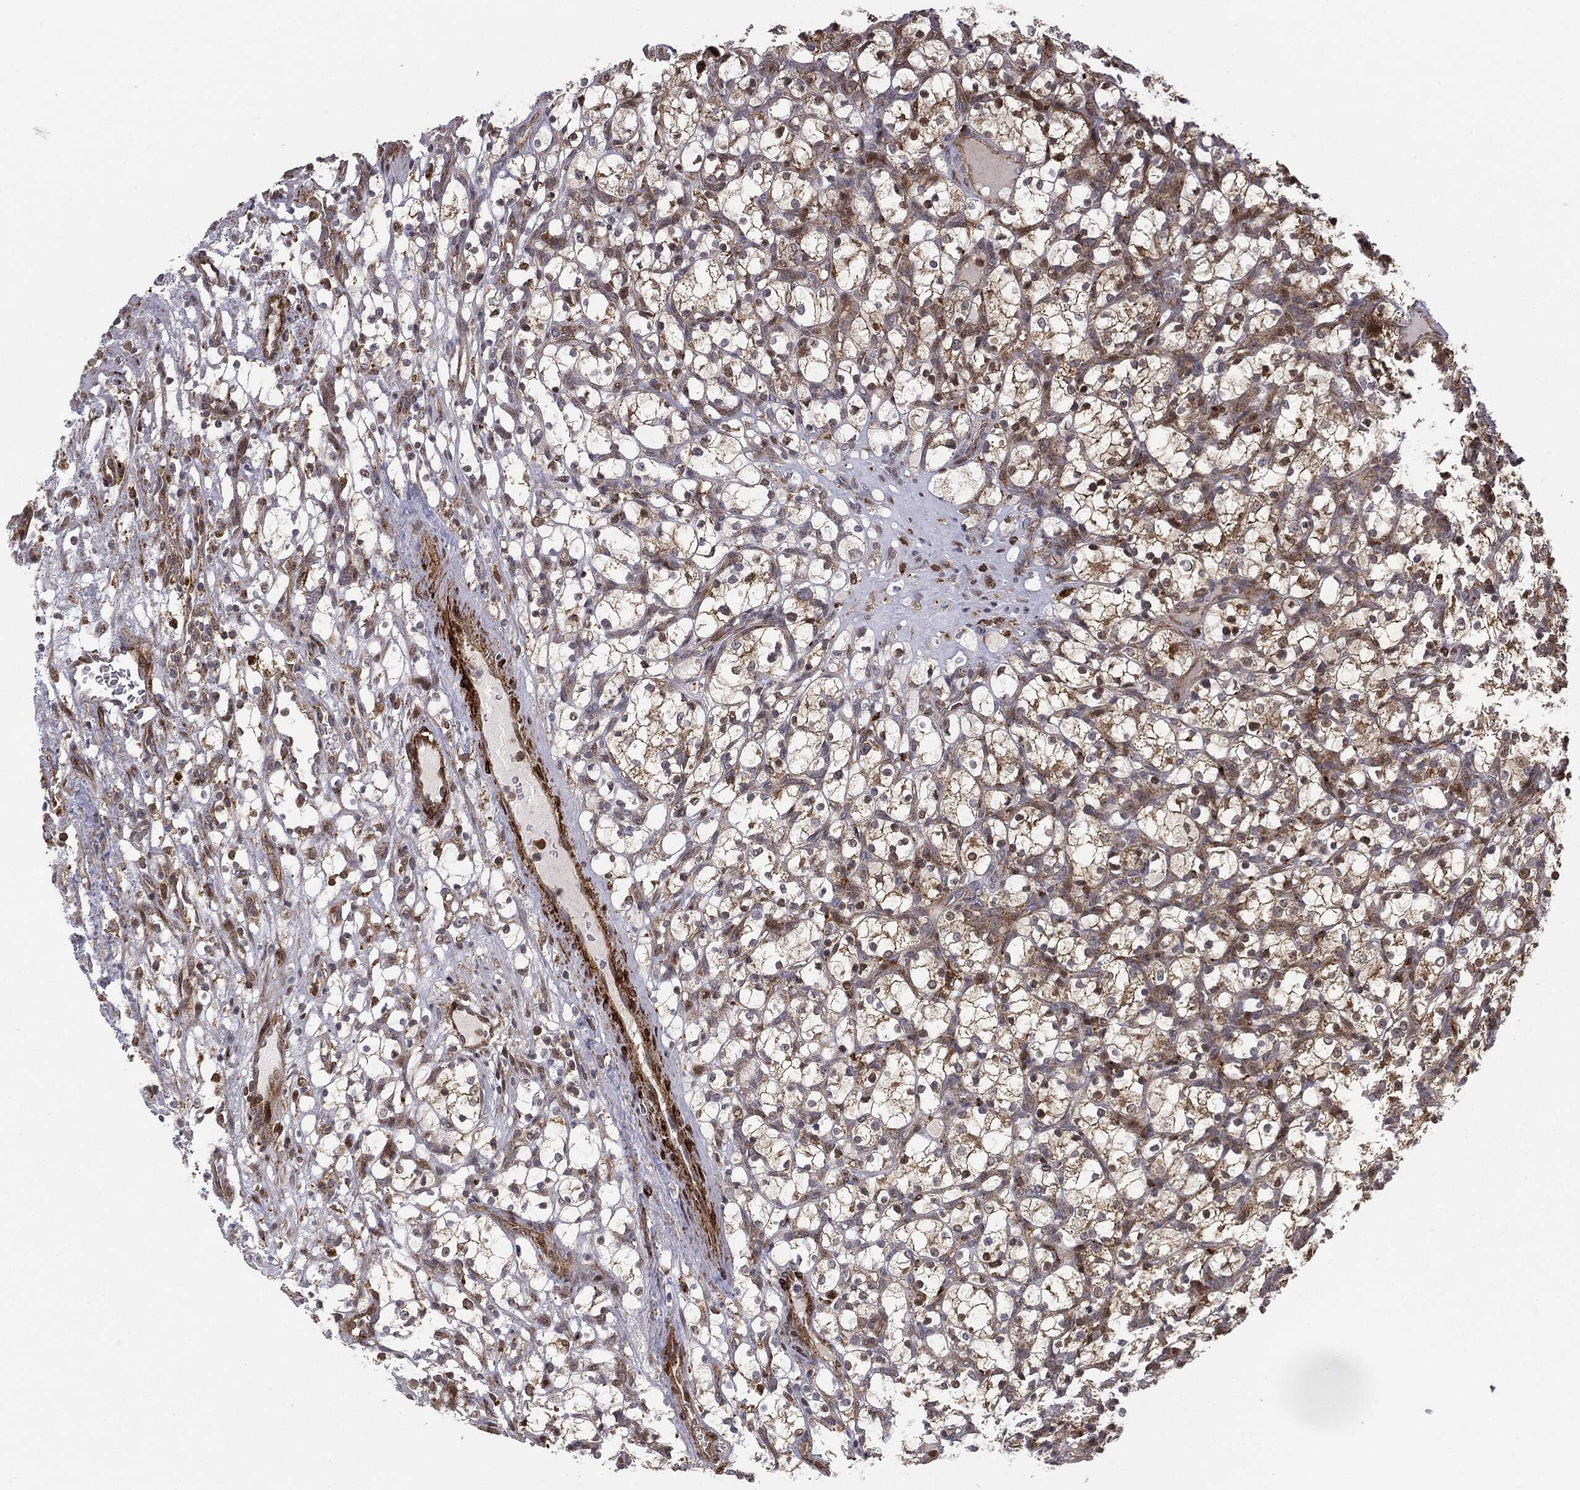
{"staining": {"intensity": "moderate", "quantity": "25%-75%", "location": "cytoplasmic/membranous"}, "tissue": "renal cancer", "cell_type": "Tumor cells", "image_type": "cancer", "snomed": [{"axis": "morphology", "description": "Adenocarcinoma, NOS"}, {"axis": "topography", "description": "Kidney"}], "caption": "Tumor cells demonstrate medium levels of moderate cytoplasmic/membranous staining in about 25%-75% of cells in renal cancer.", "gene": "PTEN", "patient": {"sex": "female", "age": 69}}